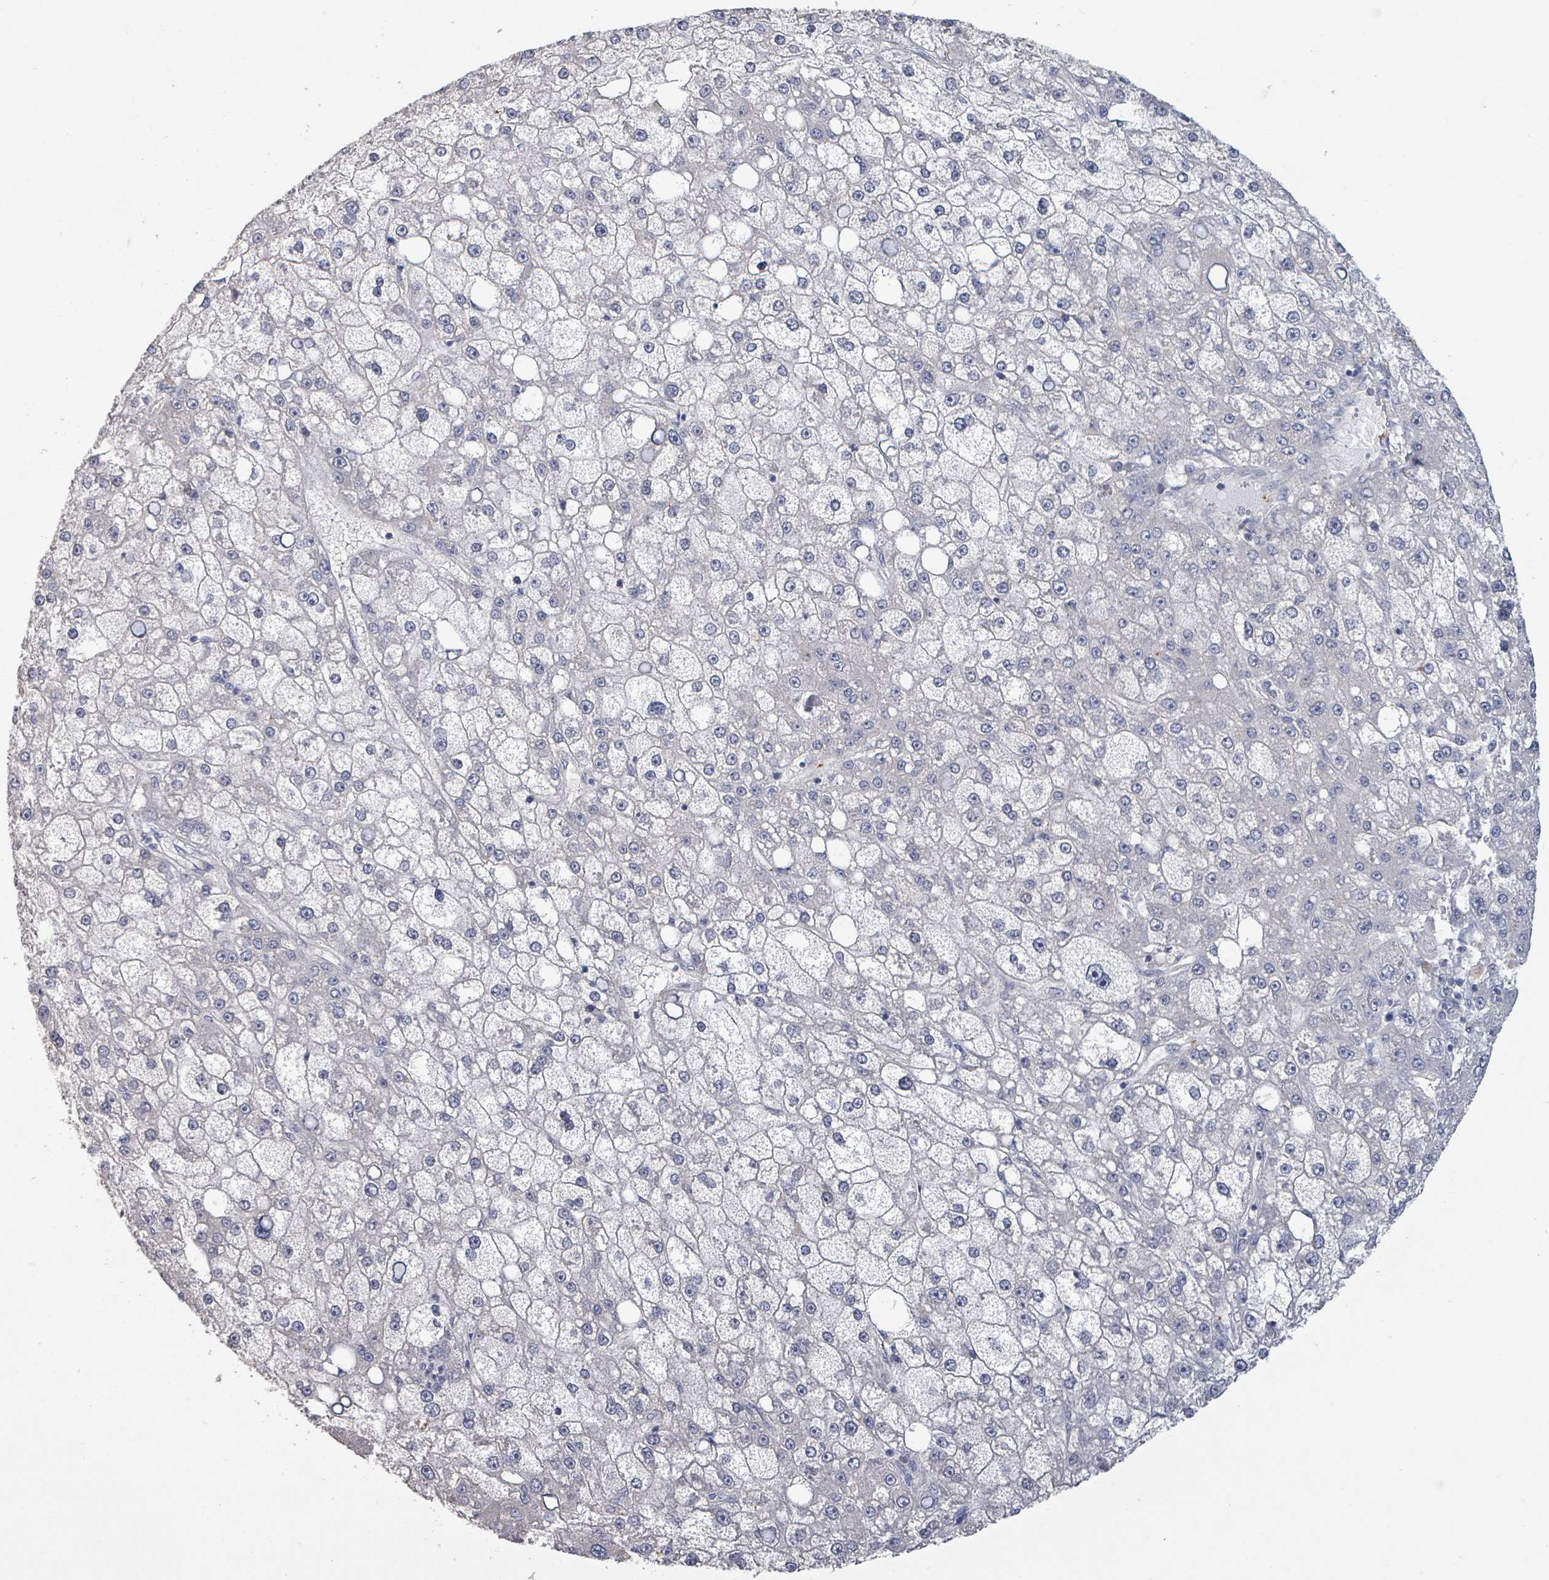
{"staining": {"intensity": "negative", "quantity": "none", "location": "none"}, "tissue": "liver cancer", "cell_type": "Tumor cells", "image_type": "cancer", "snomed": [{"axis": "morphology", "description": "Carcinoma, Hepatocellular, NOS"}, {"axis": "topography", "description": "Liver"}], "caption": "Photomicrograph shows no significant protein positivity in tumor cells of liver cancer.", "gene": "PLAUR", "patient": {"sex": "male", "age": 67}}